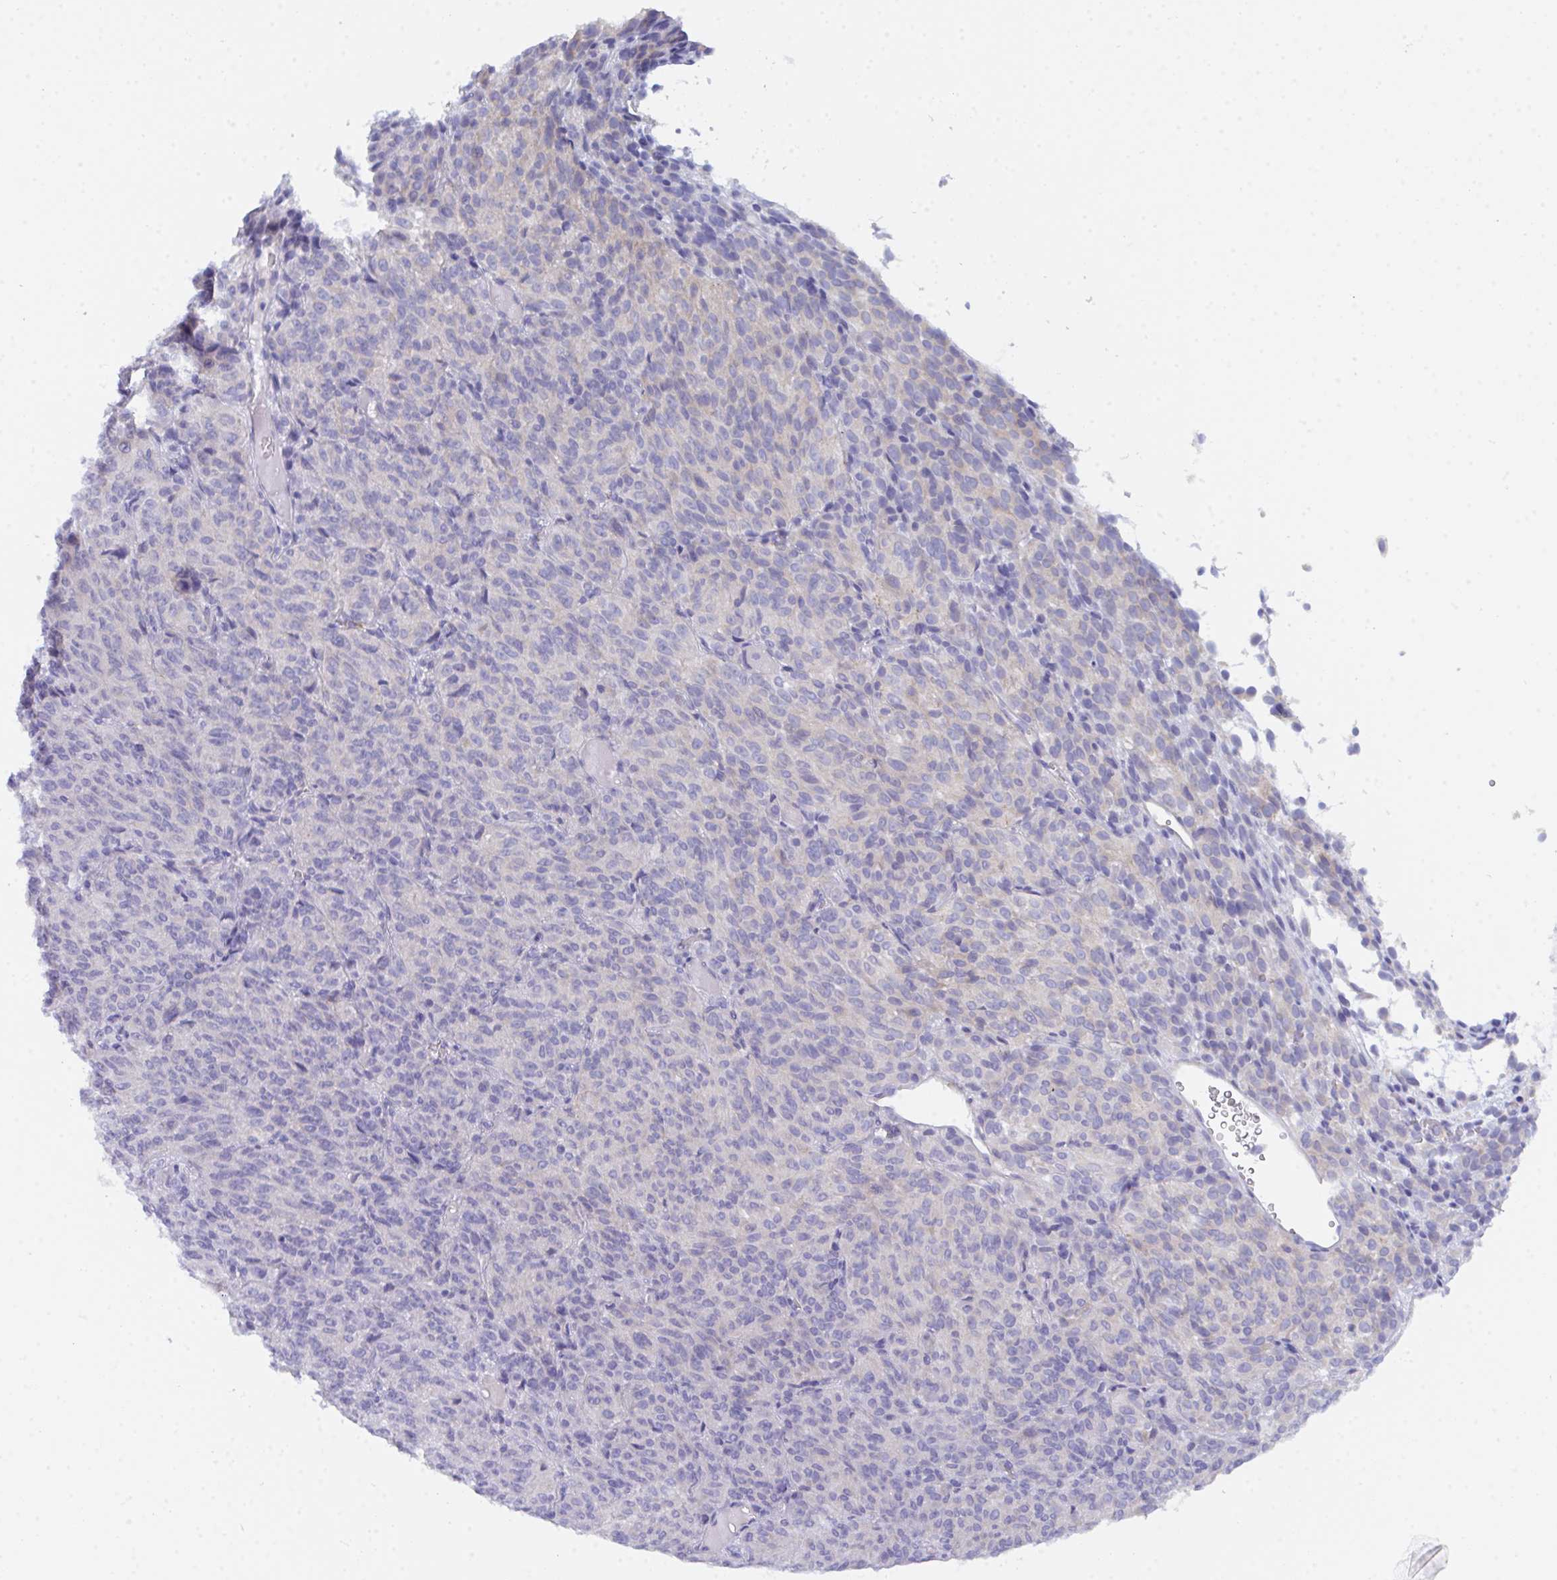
{"staining": {"intensity": "negative", "quantity": "none", "location": "none"}, "tissue": "melanoma", "cell_type": "Tumor cells", "image_type": "cancer", "snomed": [{"axis": "morphology", "description": "Malignant melanoma, Metastatic site"}, {"axis": "topography", "description": "Brain"}], "caption": "DAB immunohistochemical staining of malignant melanoma (metastatic site) demonstrates no significant staining in tumor cells.", "gene": "CEP170B", "patient": {"sex": "female", "age": 56}}